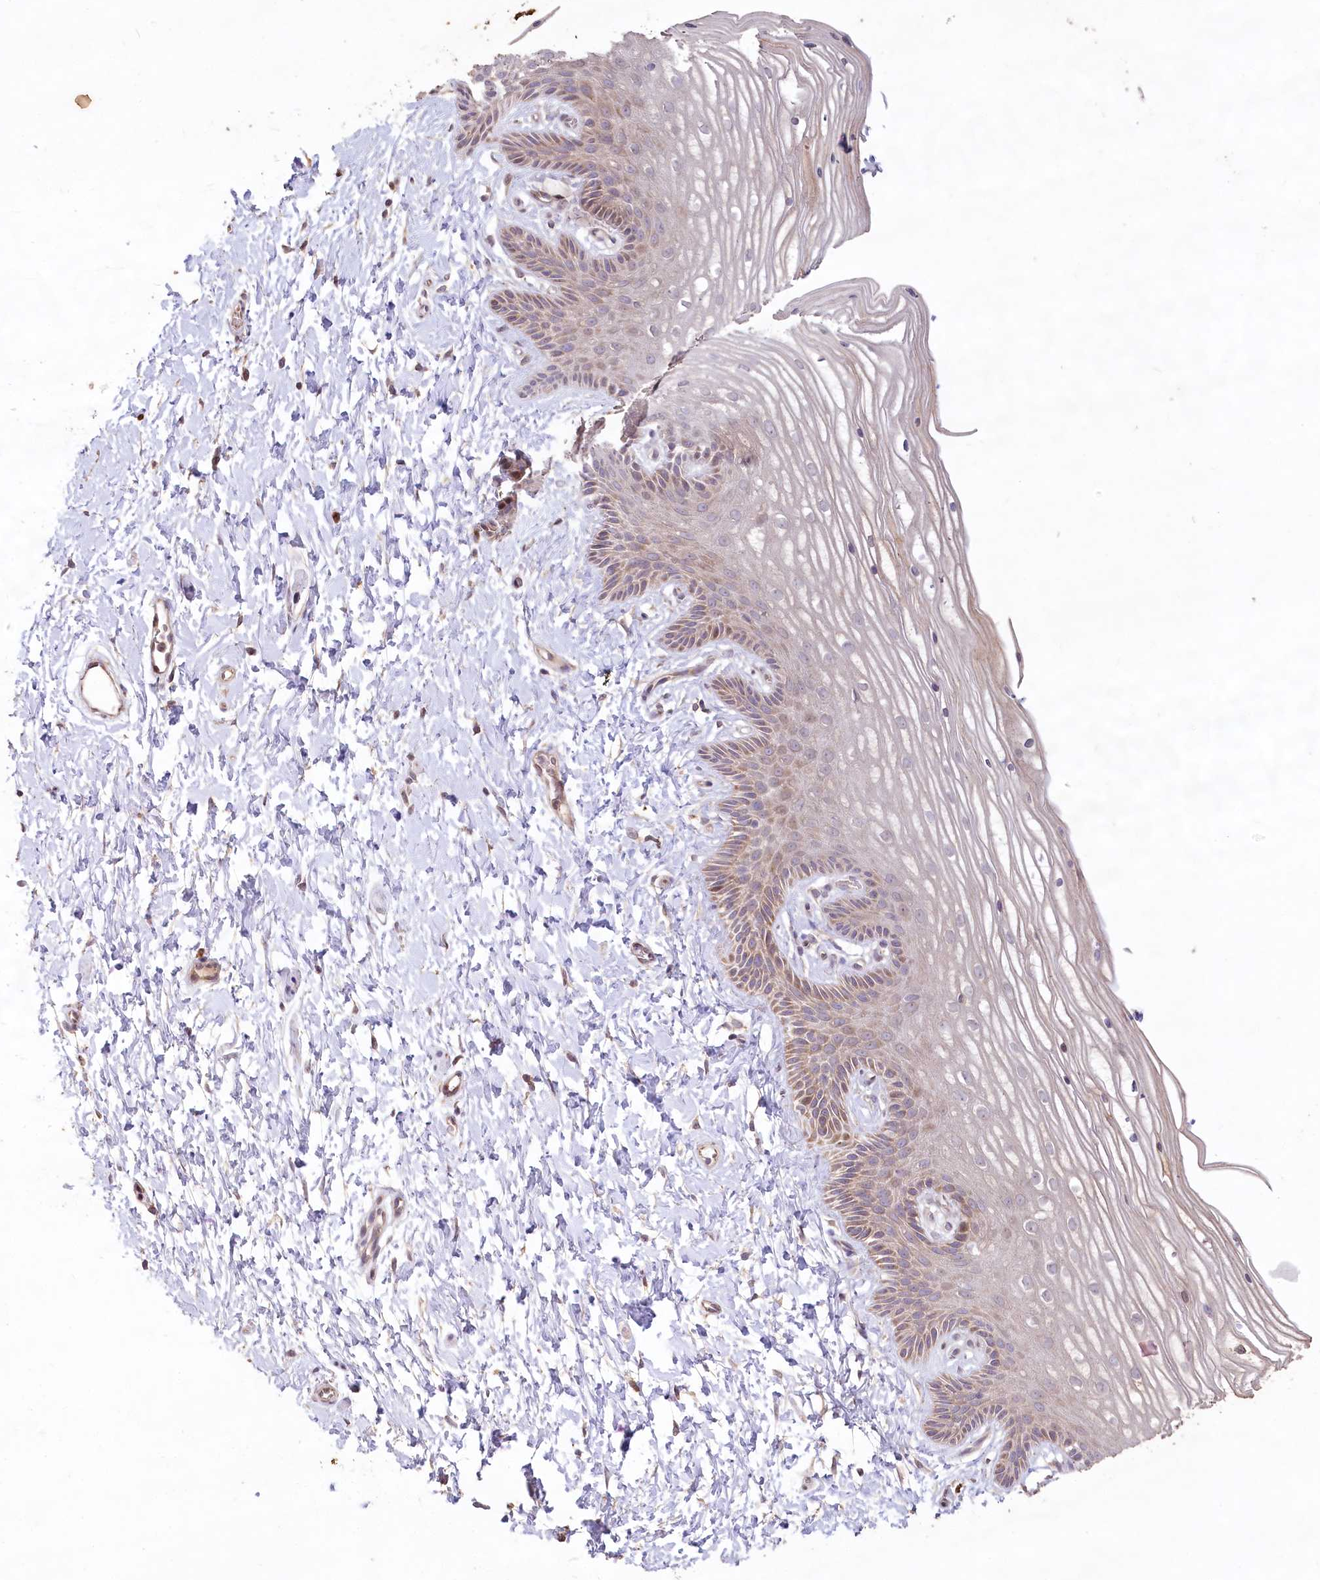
{"staining": {"intensity": "moderate", "quantity": "<25%", "location": "cytoplasmic/membranous"}, "tissue": "vagina", "cell_type": "Squamous epithelial cells", "image_type": "normal", "snomed": [{"axis": "morphology", "description": "Normal tissue, NOS"}, {"axis": "topography", "description": "Vagina"}, {"axis": "topography", "description": "Cervix"}], "caption": "Human vagina stained for a protein (brown) displays moderate cytoplasmic/membranous positive expression in approximately <25% of squamous epithelial cells.", "gene": "IRAK1BP1", "patient": {"sex": "female", "age": 40}}